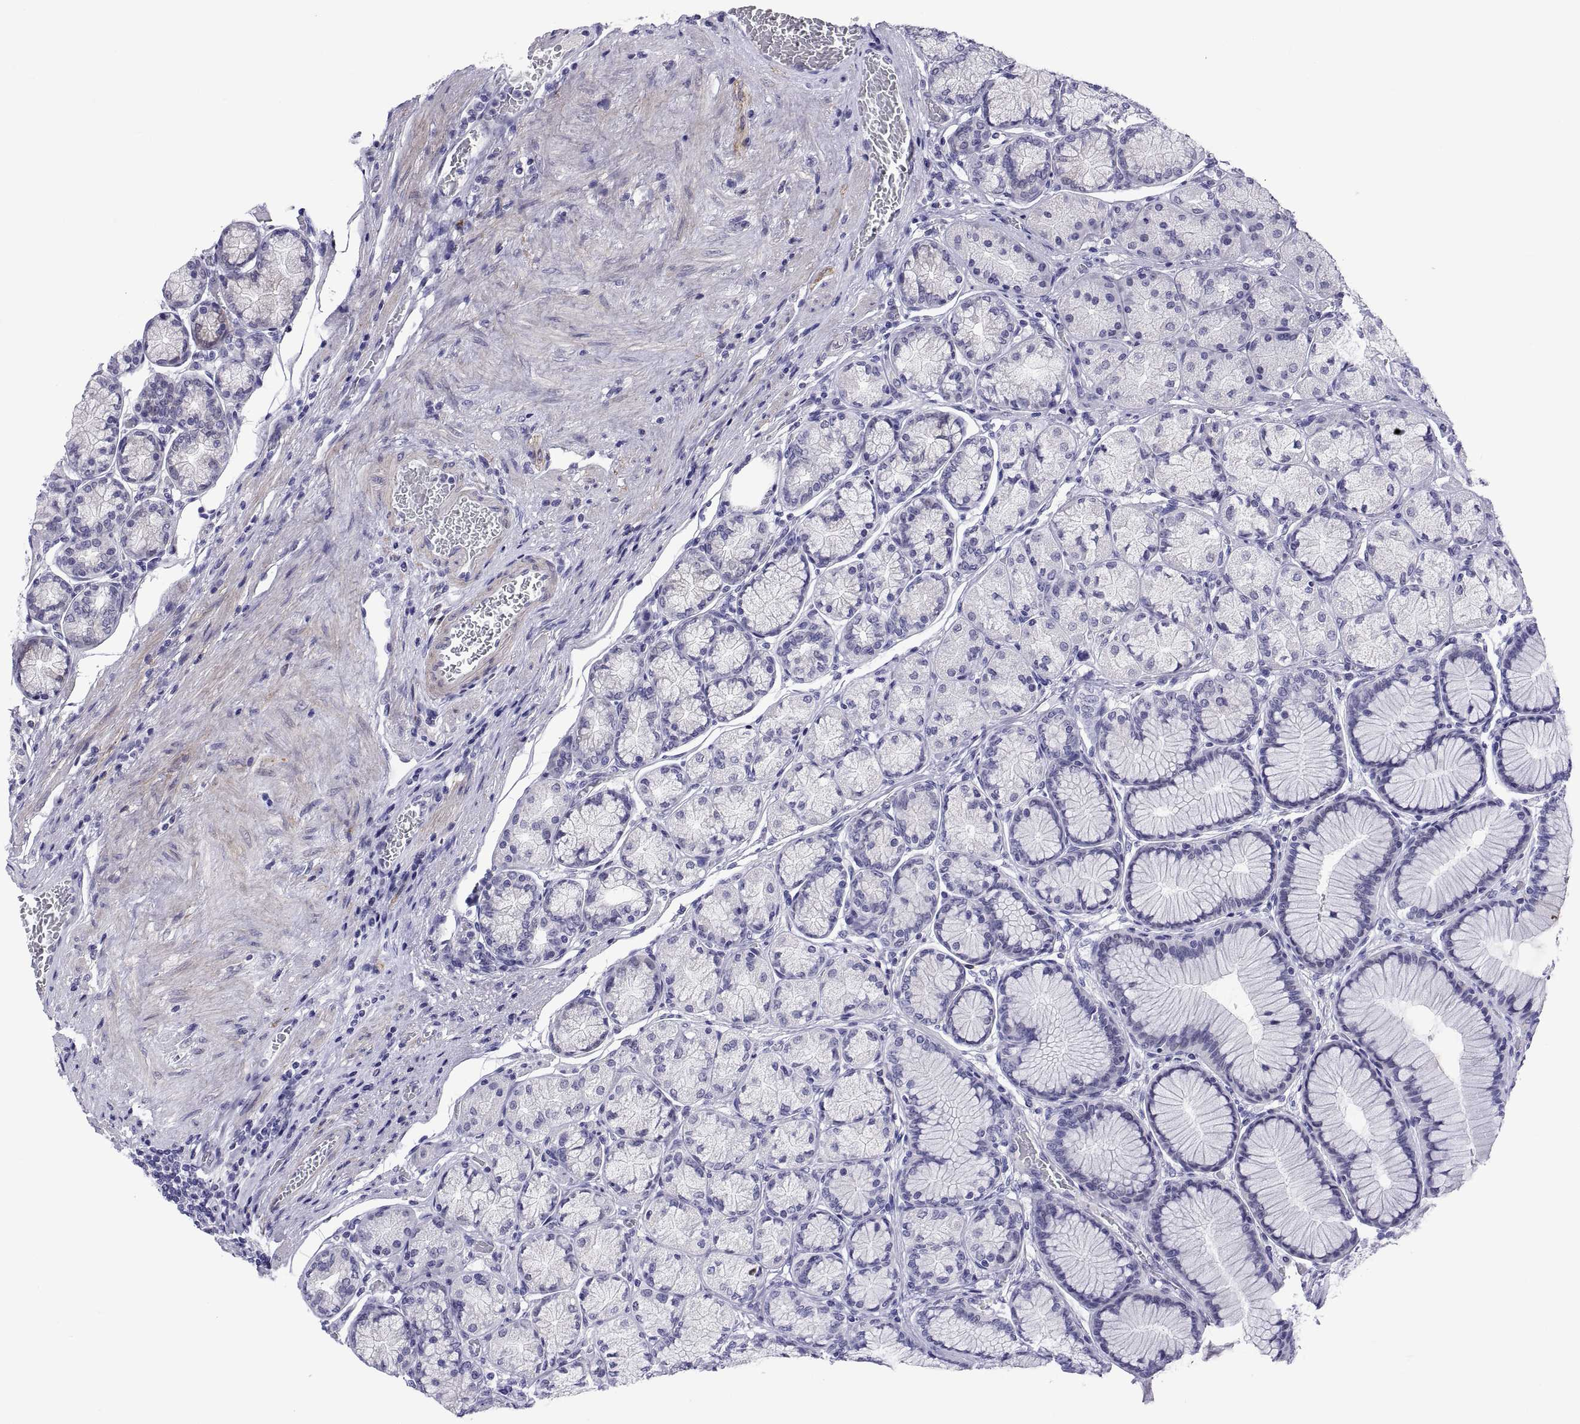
{"staining": {"intensity": "weak", "quantity": "<25%", "location": "cytoplasmic/membranous"}, "tissue": "stomach", "cell_type": "Glandular cells", "image_type": "normal", "snomed": [{"axis": "morphology", "description": "Normal tissue, NOS"}, {"axis": "morphology", "description": "Adenocarcinoma, NOS"}, {"axis": "morphology", "description": "Adenocarcinoma, High grade"}, {"axis": "topography", "description": "Stomach, upper"}, {"axis": "topography", "description": "Stomach"}], "caption": "Immunohistochemical staining of benign stomach displays no significant positivity in glandular cells.", "gene": "CHCT1", "patient": {"sex": "female", "age": 65}}